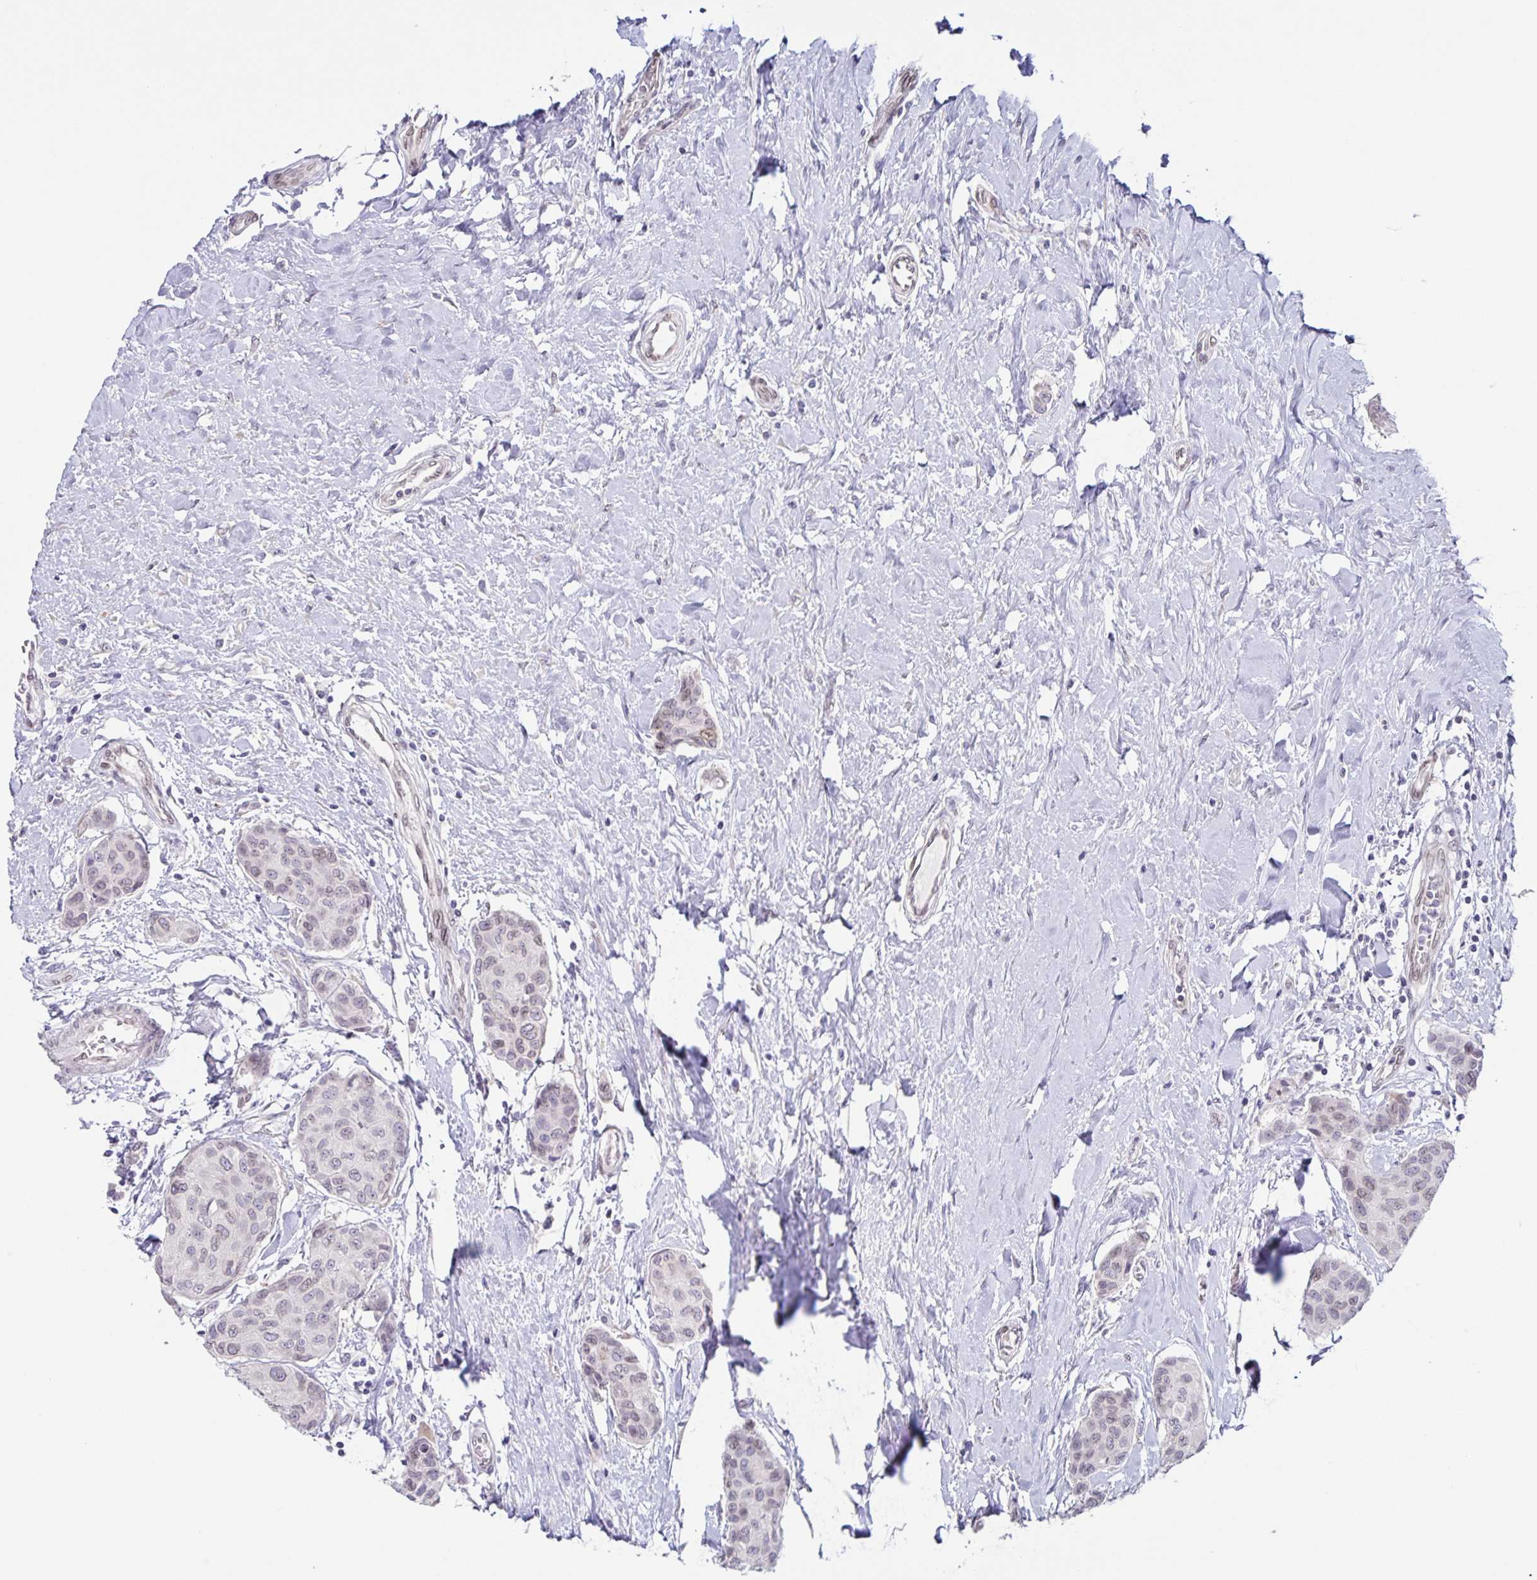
{"staining": {"intensity": "negative", "quantity": "none", "location": "none"}, "tissue": "breast cancer", "cell_type": "Tumor cells", "image_type": "cancer", "snomed": [{"axis": "morphology", "description": "Duct carcinoma"}, {"axis": "topography", "description": "Breast"}], "caption": "Image shows no protein positivity in tumor cells of breast intraductal carcinoma tissue.", "gene": "SYNE2", "patient": {"sex": "female", "age": 80}}